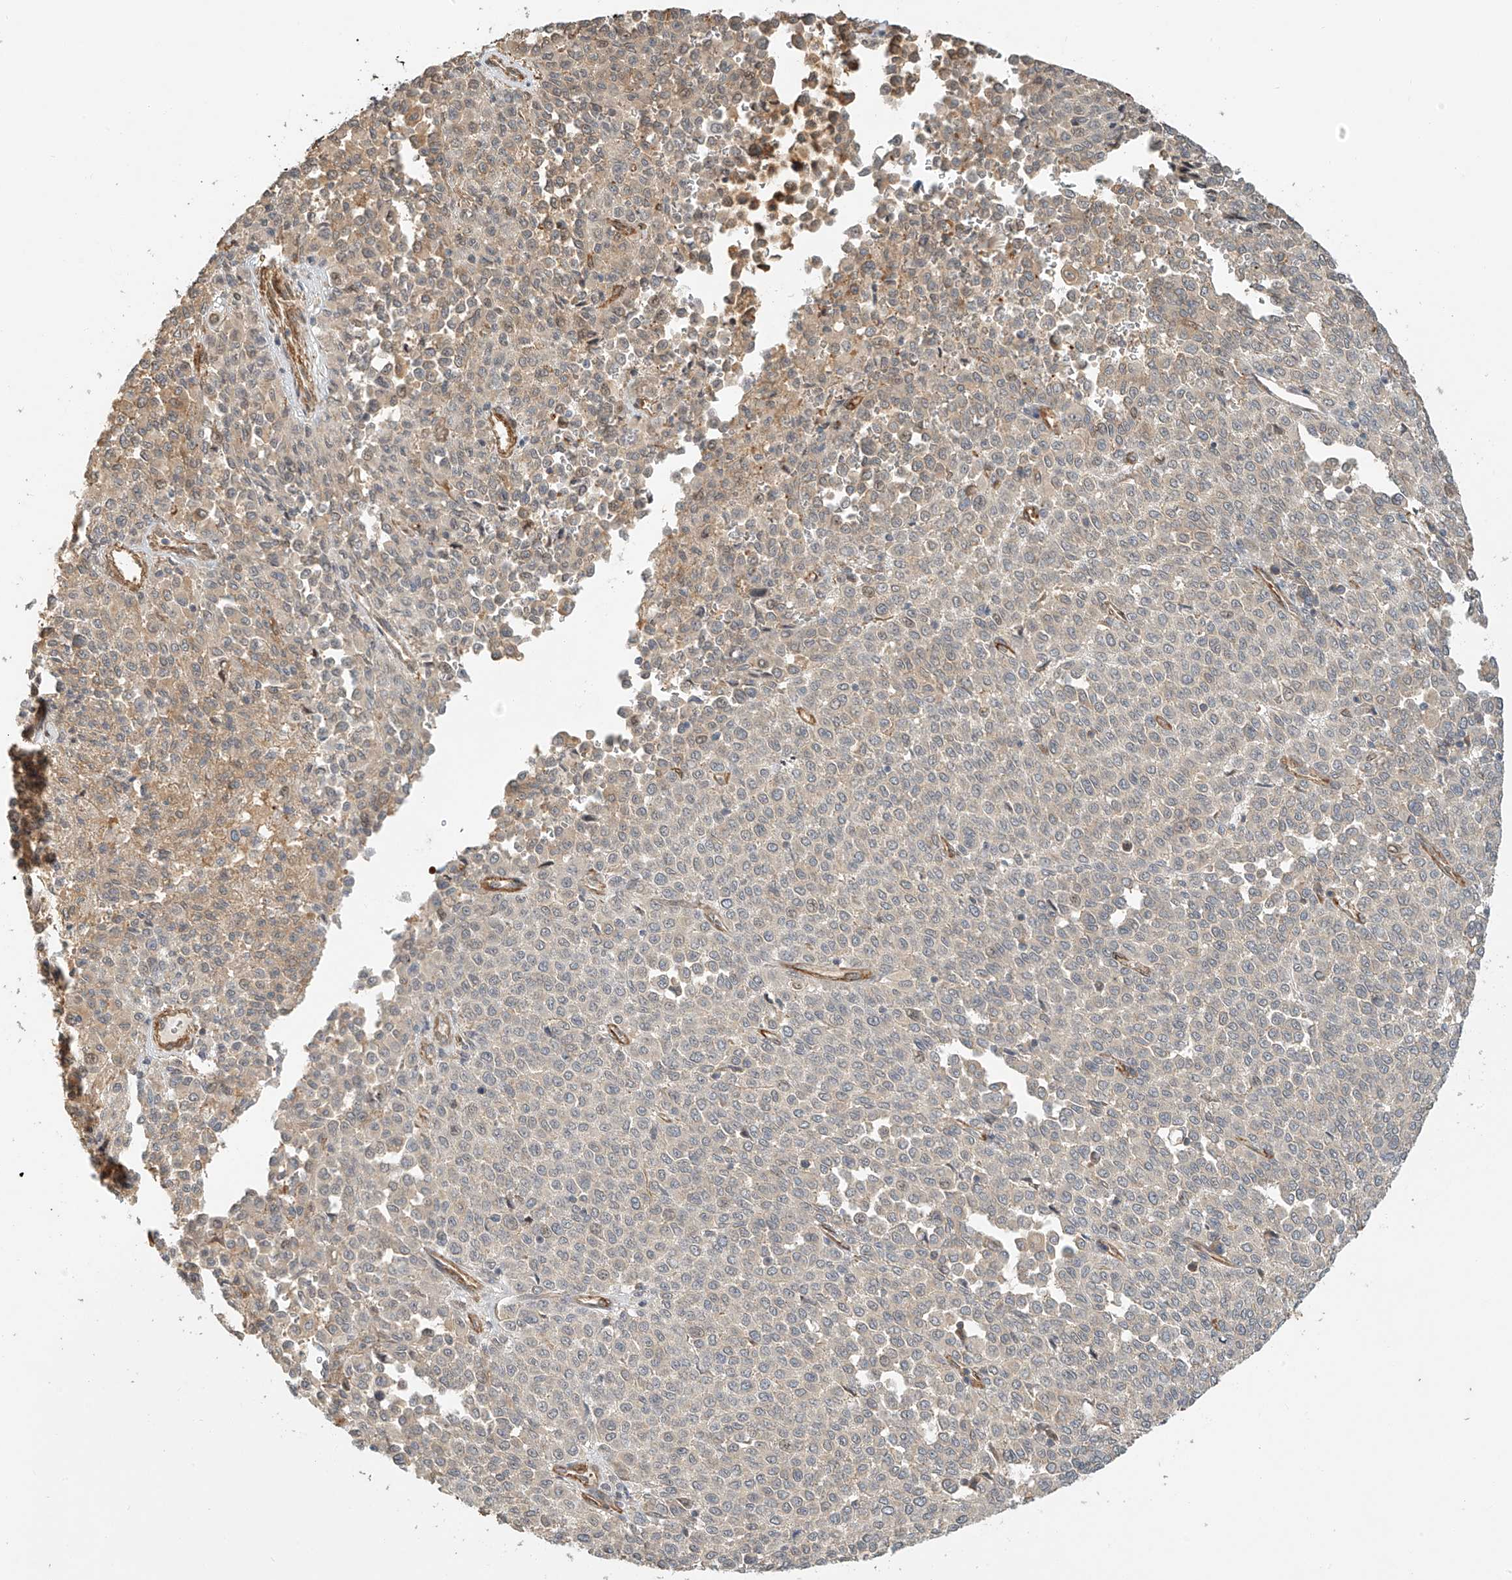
{"staining": {"intensity": "negative", "quantity": "none", "location": "none"}, "tissue": "melanoma", "cell_type": "Tumor cells", "image_type": "cancer", "snomed": [{"axis": "morphology", "description": "Malignant melanoma, Metastatic site"}, {"axis": "topography", "description": "Pancreas"}], "caption": "The image reveals no staining of tumor cells in melanoma.", "gene": "CSMD3", "patient": {"sex": "female", "age": 30}}